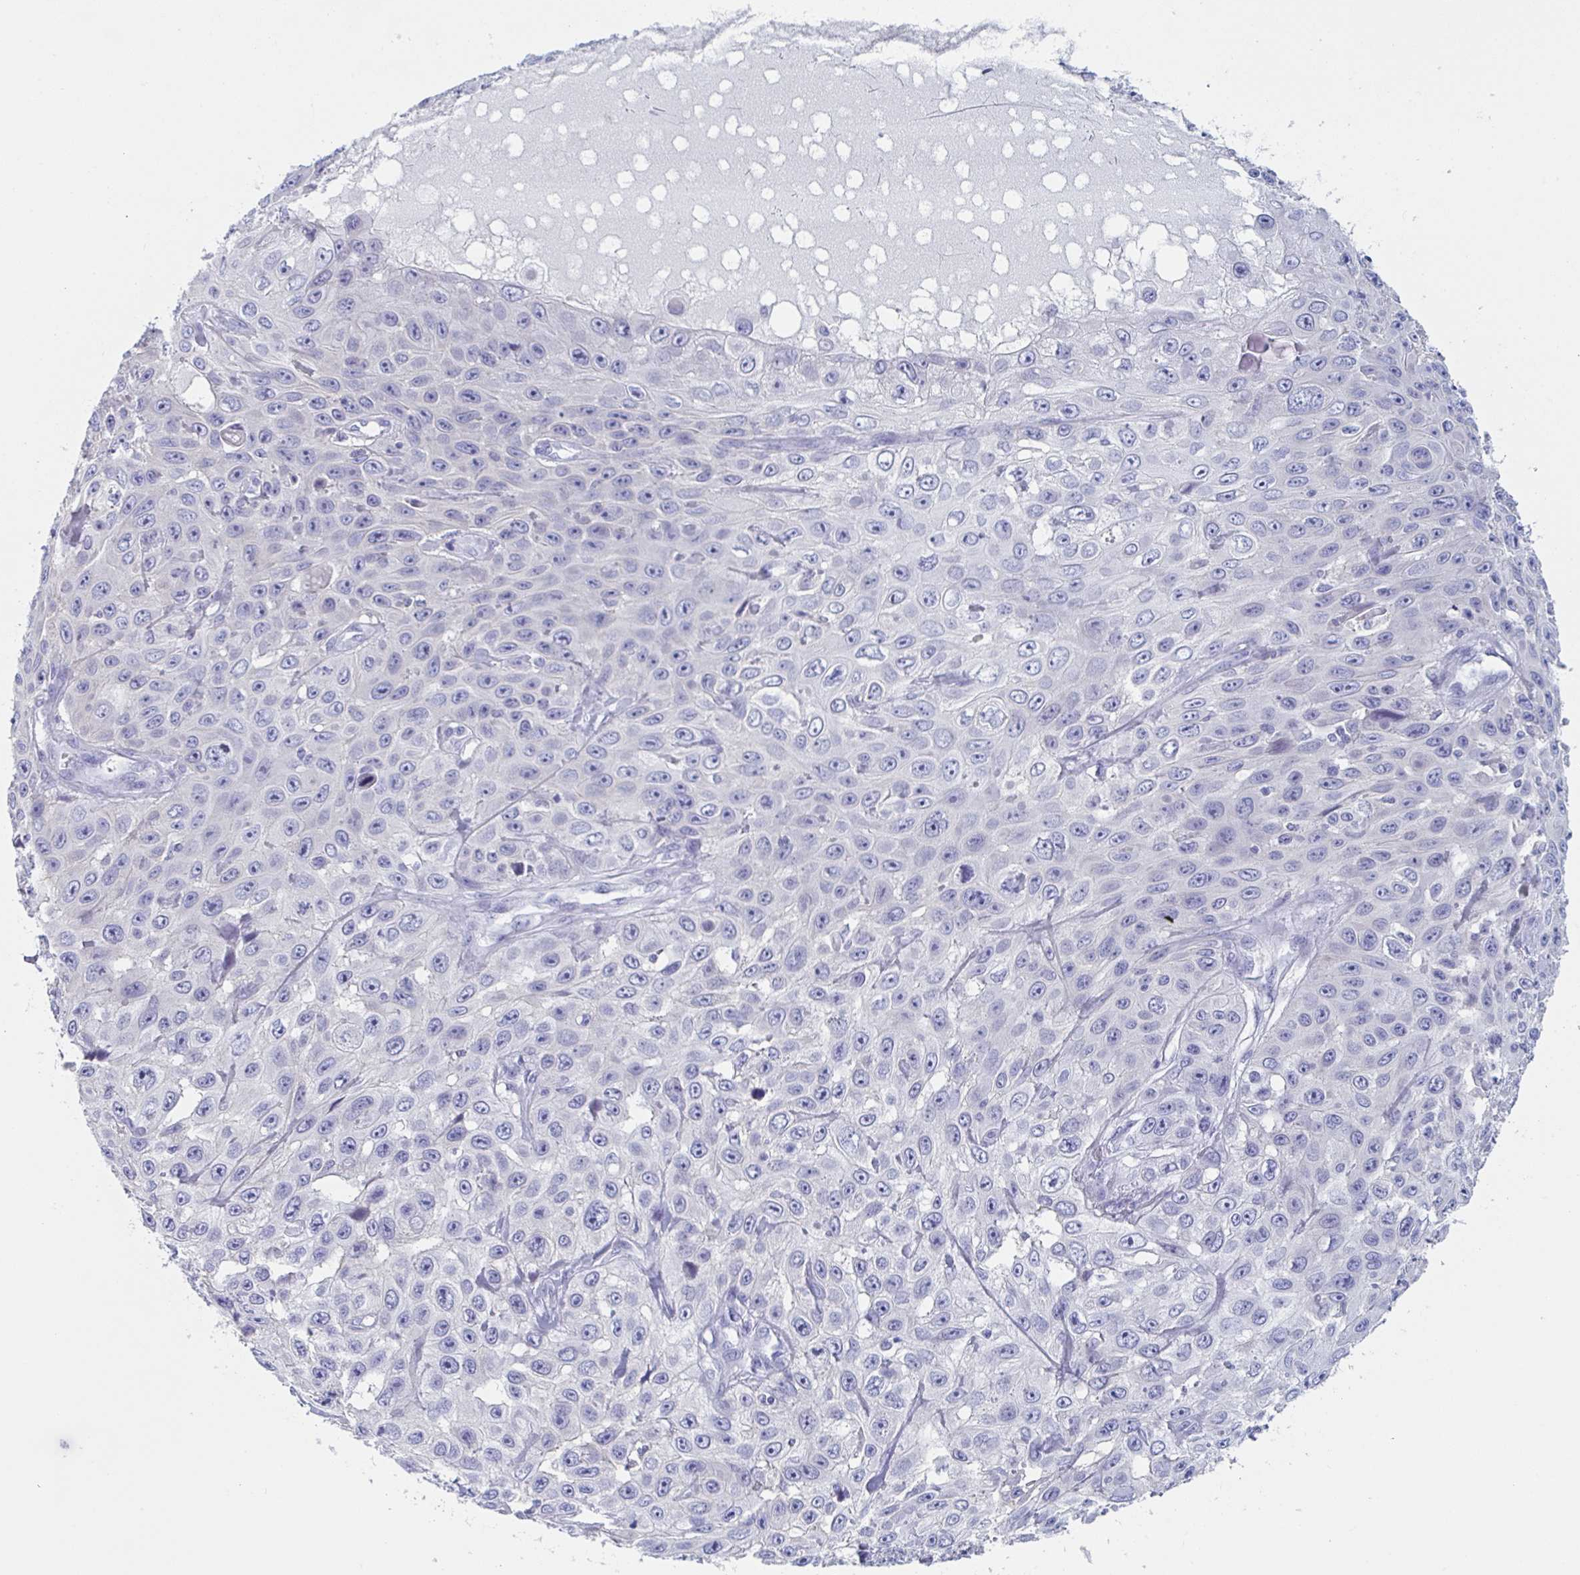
{"staining": {"intensity": "negative", "quantity": "none", "location": "none"}, "tissue": "skin cancer", "cell_type": "Tumor cells", "image_type": "cancer", "snomed": [{"axis": "morphology", "description": "Squamous cell carcinoma, NOS"}, {"axis": "topography", "description": "Skin"}], "caption": "Skin cancer (squamous cell carcinoma) stained for a protein using IHC shows no staining tumor cells.", "gene": "ZPBP", "patient": {"sex": "male", "age": 82}}